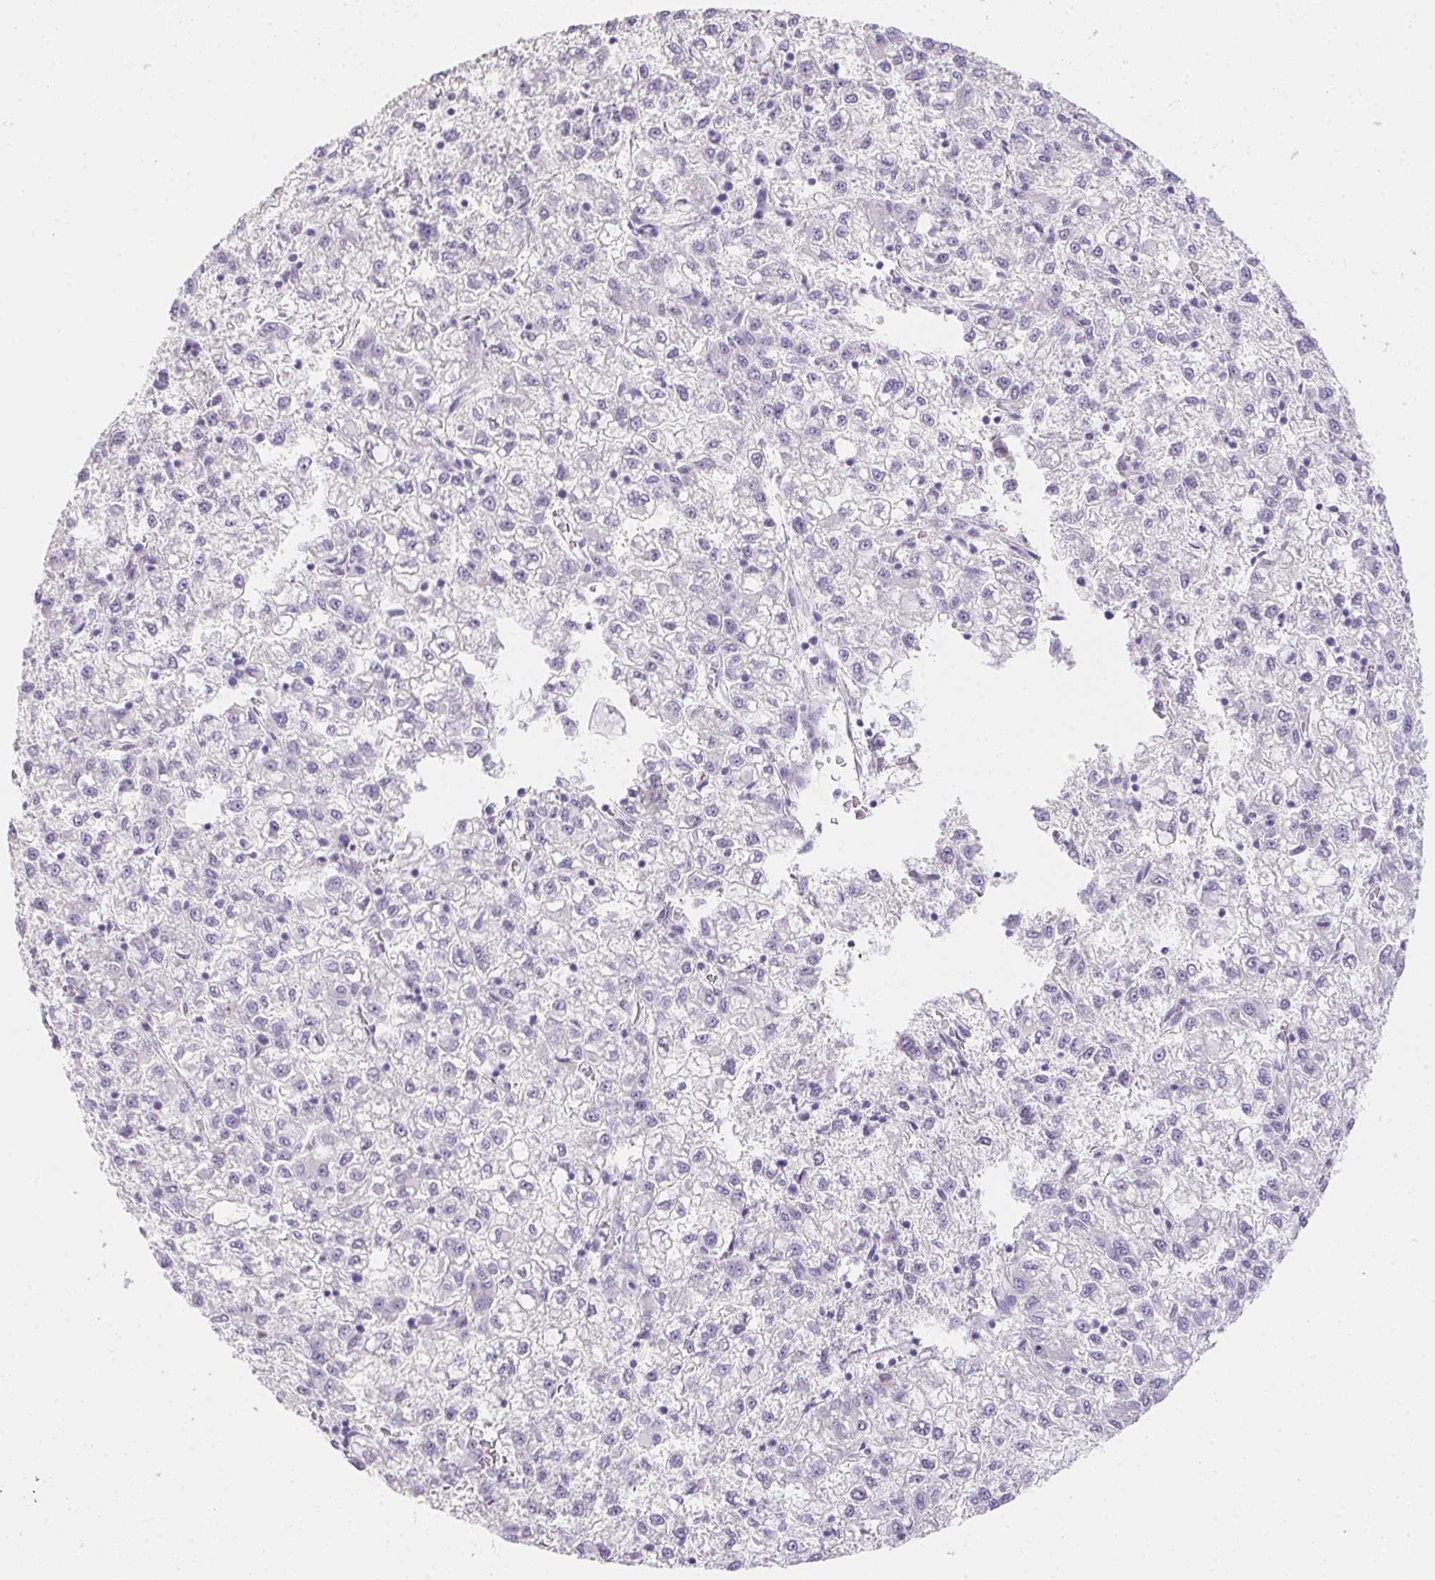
{"staining": {"intensity": "negative", "quantity": "none", "location": "none"}, "tissue": "liver cancer", "cell_type": "Tumor cells", "image_type": "cancer", "snomed": [{"axis": "morphology", "description": "Carcinoma, Hepatocellular, NOS"}, {"axis": "topography", "description": "Liver"}], "caption": "This is an immunohistochemistry micrograph of liver cancer (hepatocellular carcinoma). There is no staining in tumor cells.", "gene": "MYL4", "patient": {"sex": "male", "age": 40}}